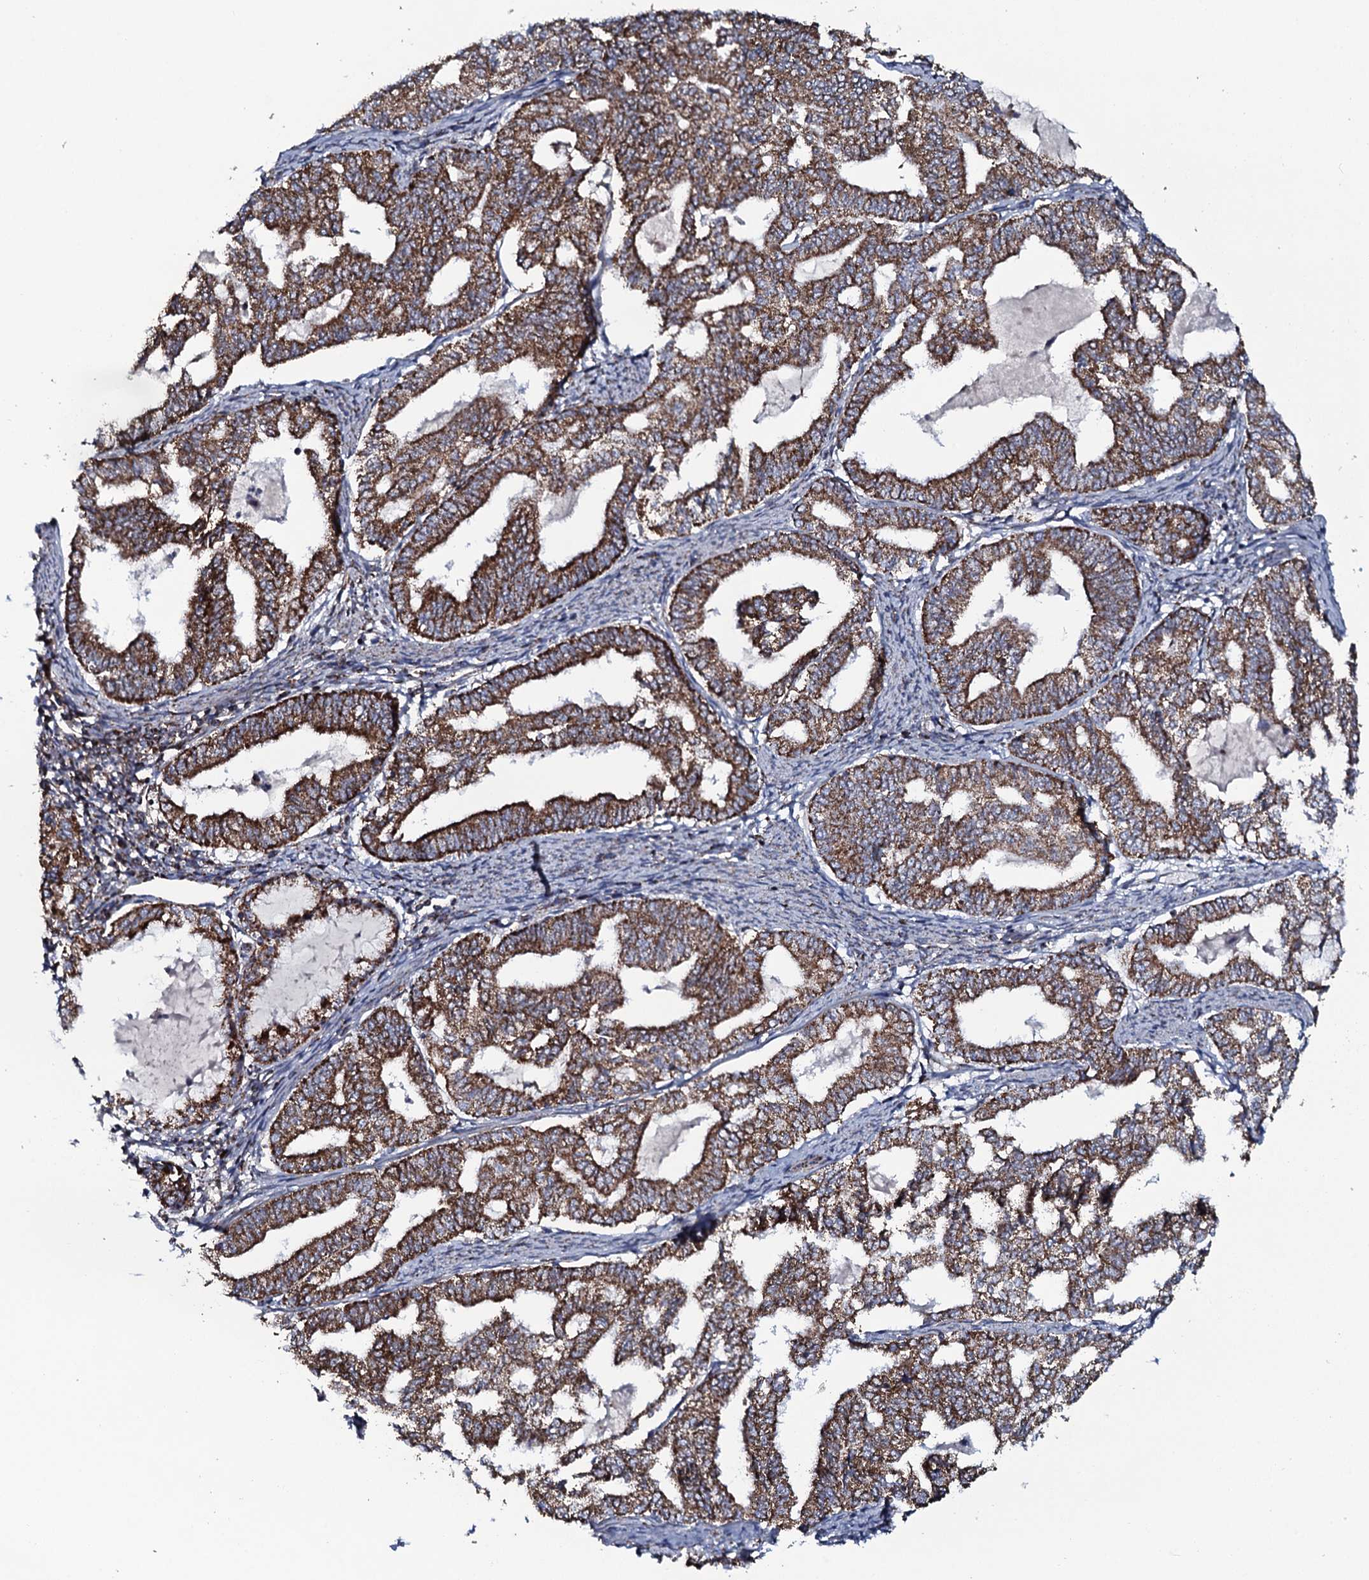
{"staining": {"intensity": "strong", "quantity": ">75%", "location": "cytoplasmic/membranous"}, "tissue": "endometrial cancer", "cell_type": "Tumor cells", "image_type": "cancer", "snomed": [{"axis": "morphology", "description": "Adenocarcinoma, NOS"}, {"axis": "topography", "description": "Endometrium"}], "caption": "Protein analysis of adenocarcinoma (endometrial) tissue reveals strong cytoplasmic/membranous expression in approximately >75% of tumor cells.", "gene": "EVC2", "patient": {"sex": "female", "age": 79}}